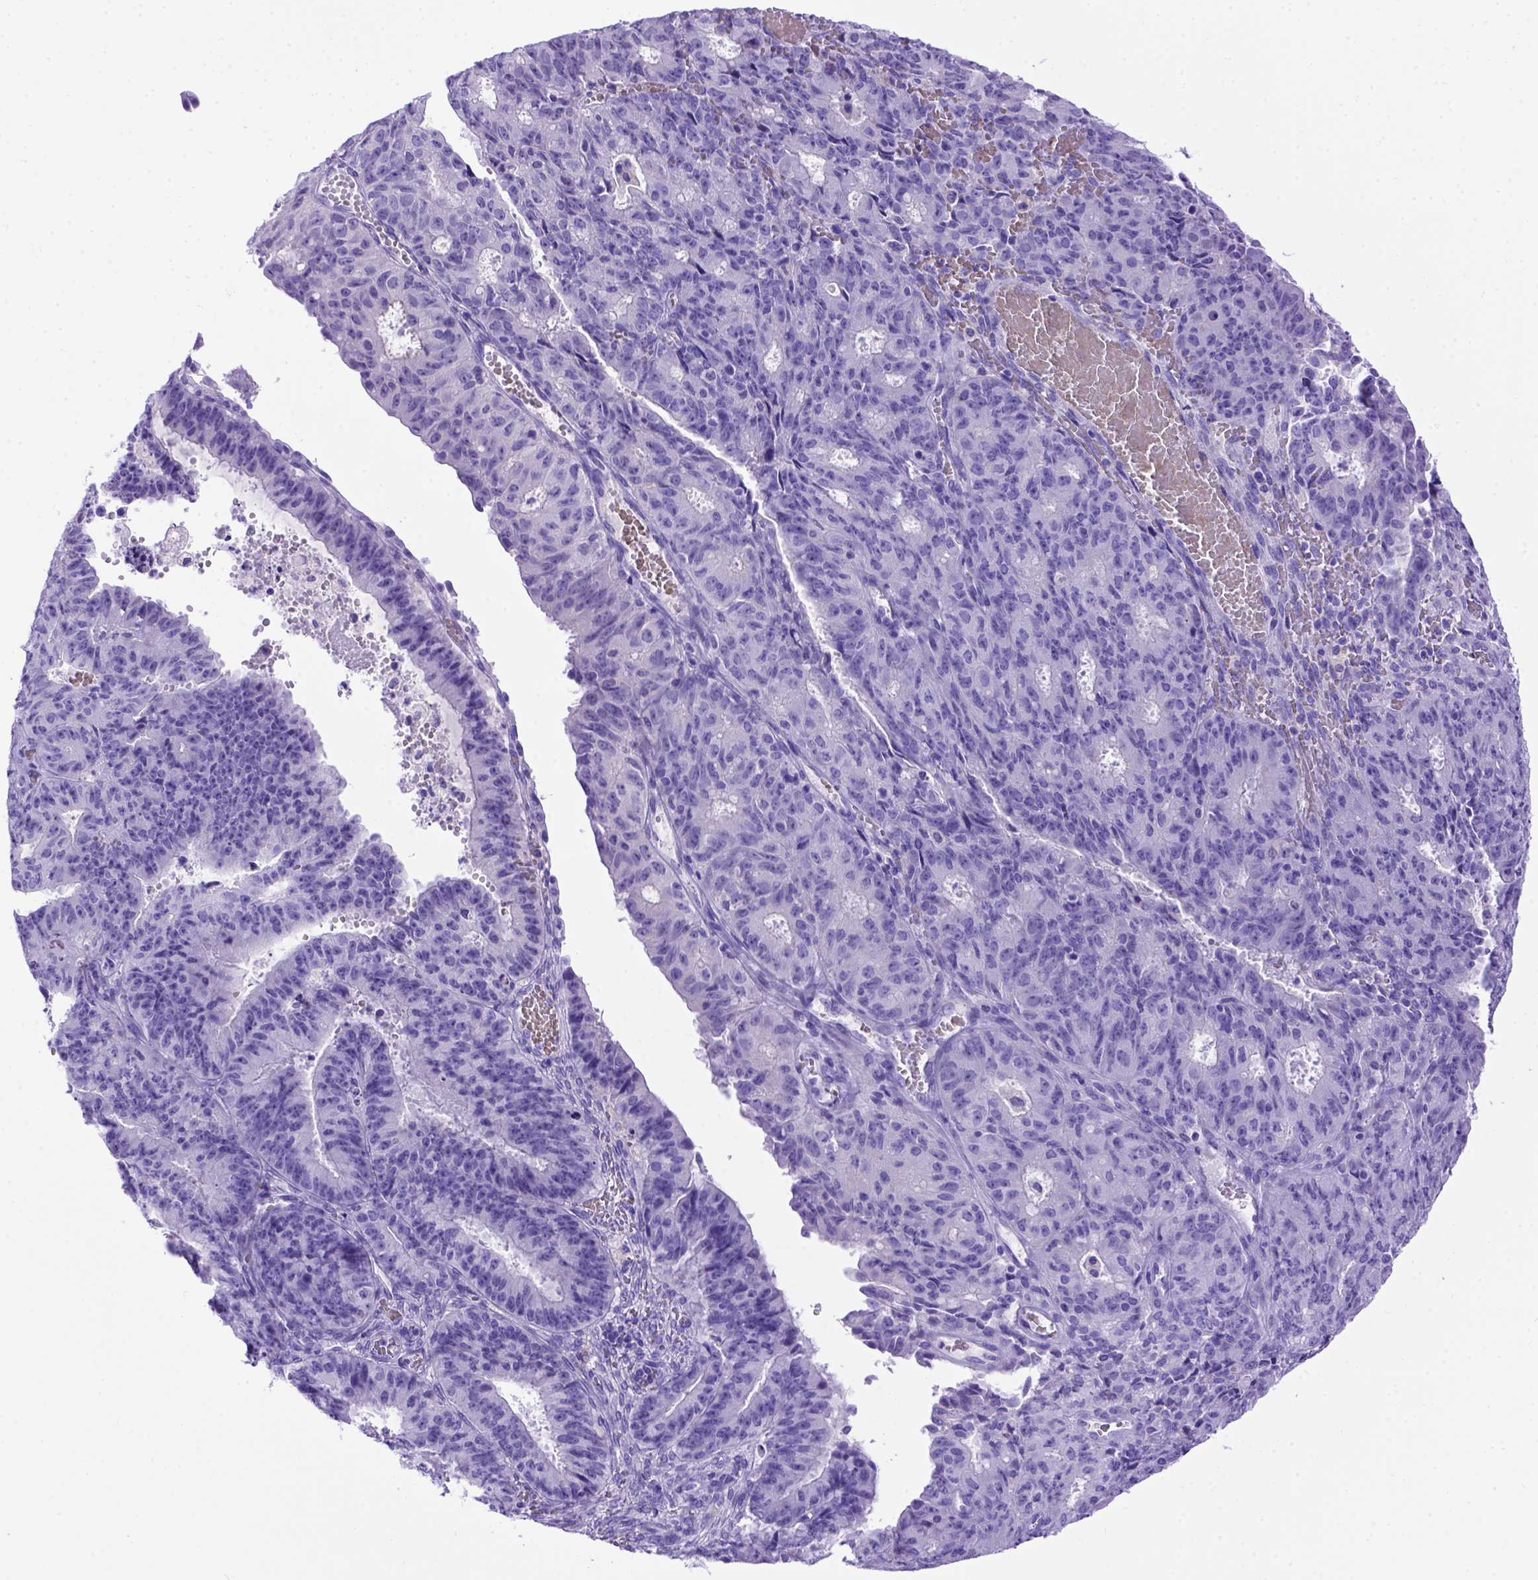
{"staining": {"intensity": "negative", "quantity": "none", "location": "none"}, "tissue": "ovarian cancer", "cell_type": "Tumor cells", "image_type": "cancer", "snomed": [{"axis": "morphology", "description": "Carcinoma, endometroid"}, {"axis": "topography", "description": "Ovary"}], "caption": "Immunohistochemistry micrograph of neoplastic tissue: ovarian cancer (endometroid carcinoma) stained with DAB (3,3'-diaminobenzidine) displays no significant protein positivity in tumor cells. The staining was performed using DAB to visualize the protein expression in brown, while the nuclei were stained in blue with hematoxylin (Magnification: 20x).", "gene": "MEOX2", "patient": {"sex": "female", "age": 42}}